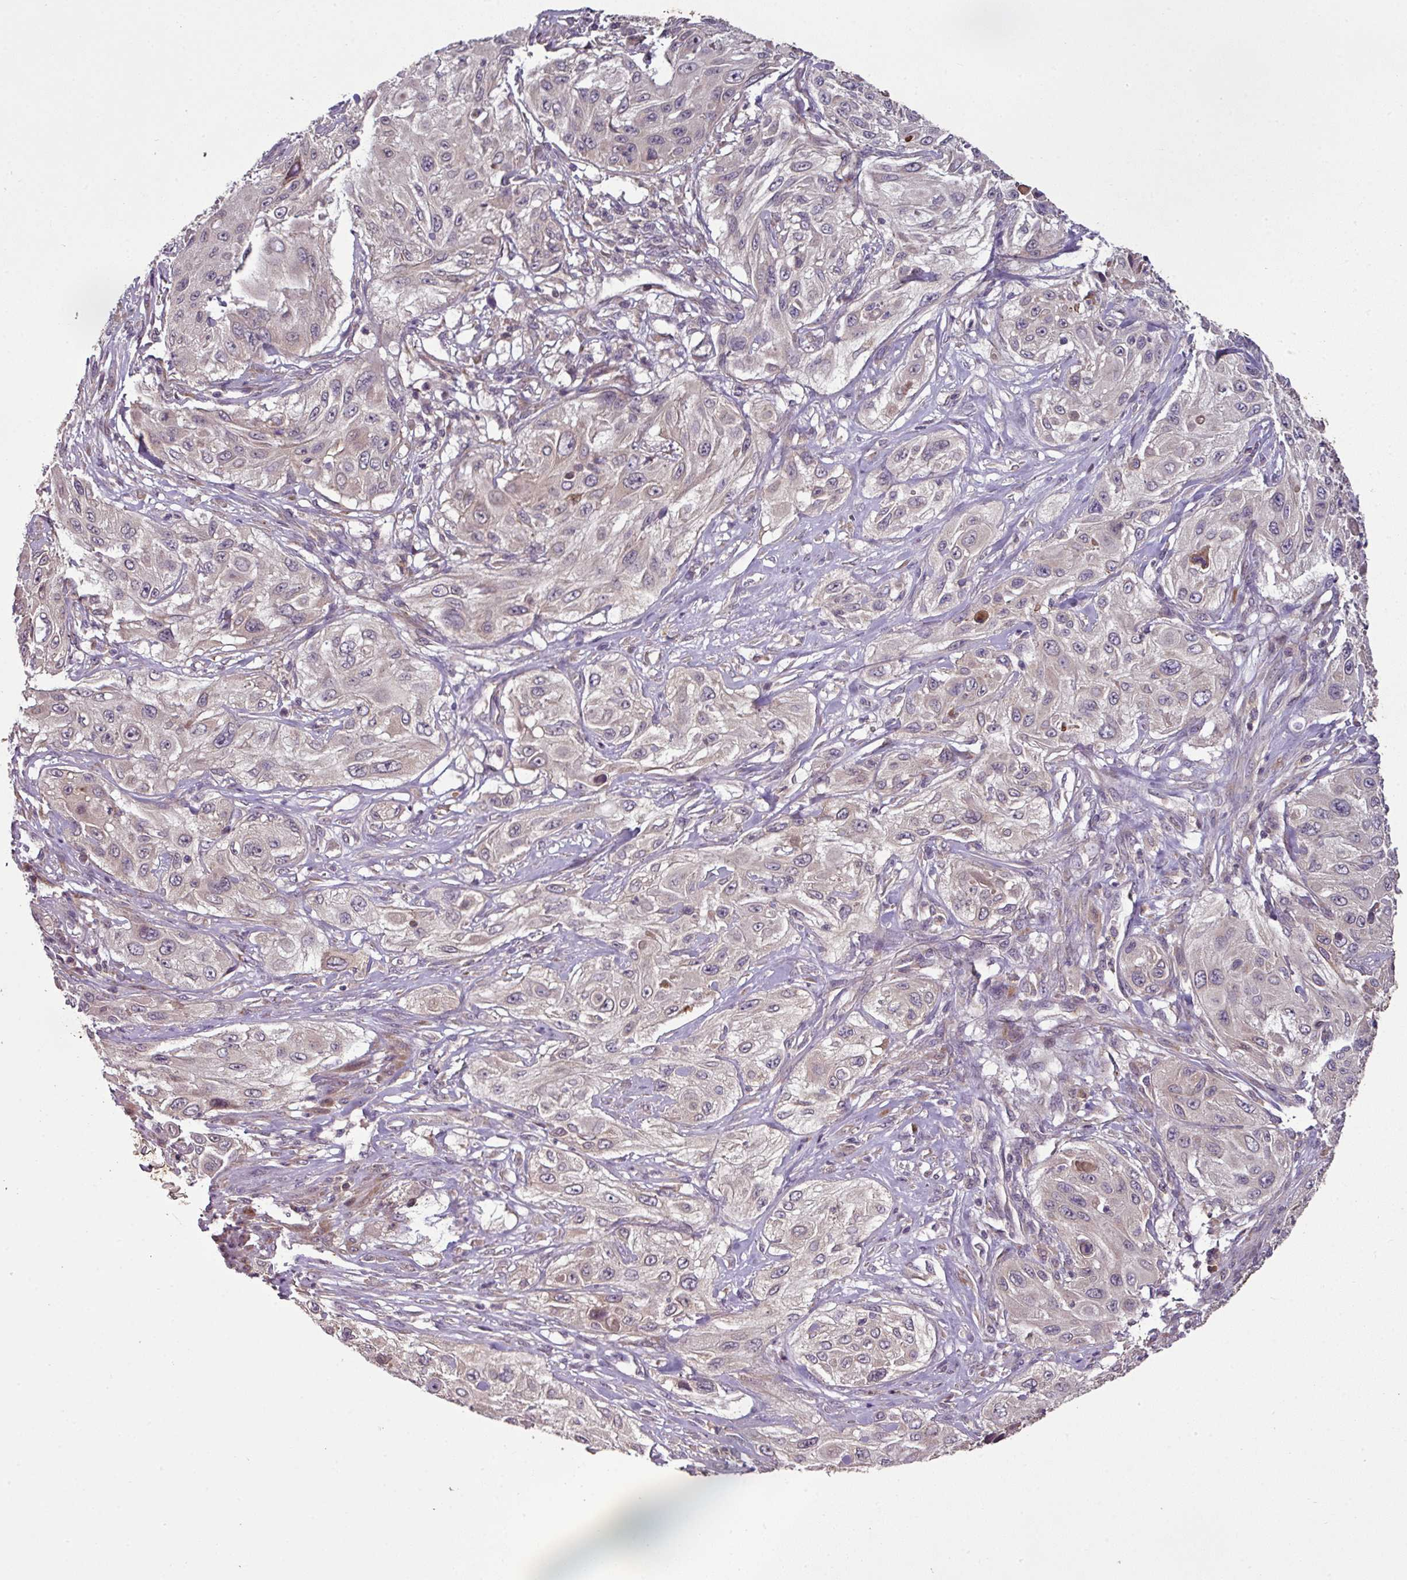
{"staining": {"intensity": "weak", "quantity": "<25%", "location": "cytoplasmic/membranous"}, "tissue": "cervical cancer", "cell_type": "Tumor cells", "image_type": "cancer", "snomed": [{"axis": "morphology", "description": "Squamous cell carcinoma, NOS"}, {"axis": "topography", "description": "Cervix"}], "caption": "Immunohistochemistry micrograph of human cervical cancer stained for a protein (brown), which reveals no expression in tumor cells.", "gene": "SPCS3", "patient": {"sex": "female", "age": 42}}